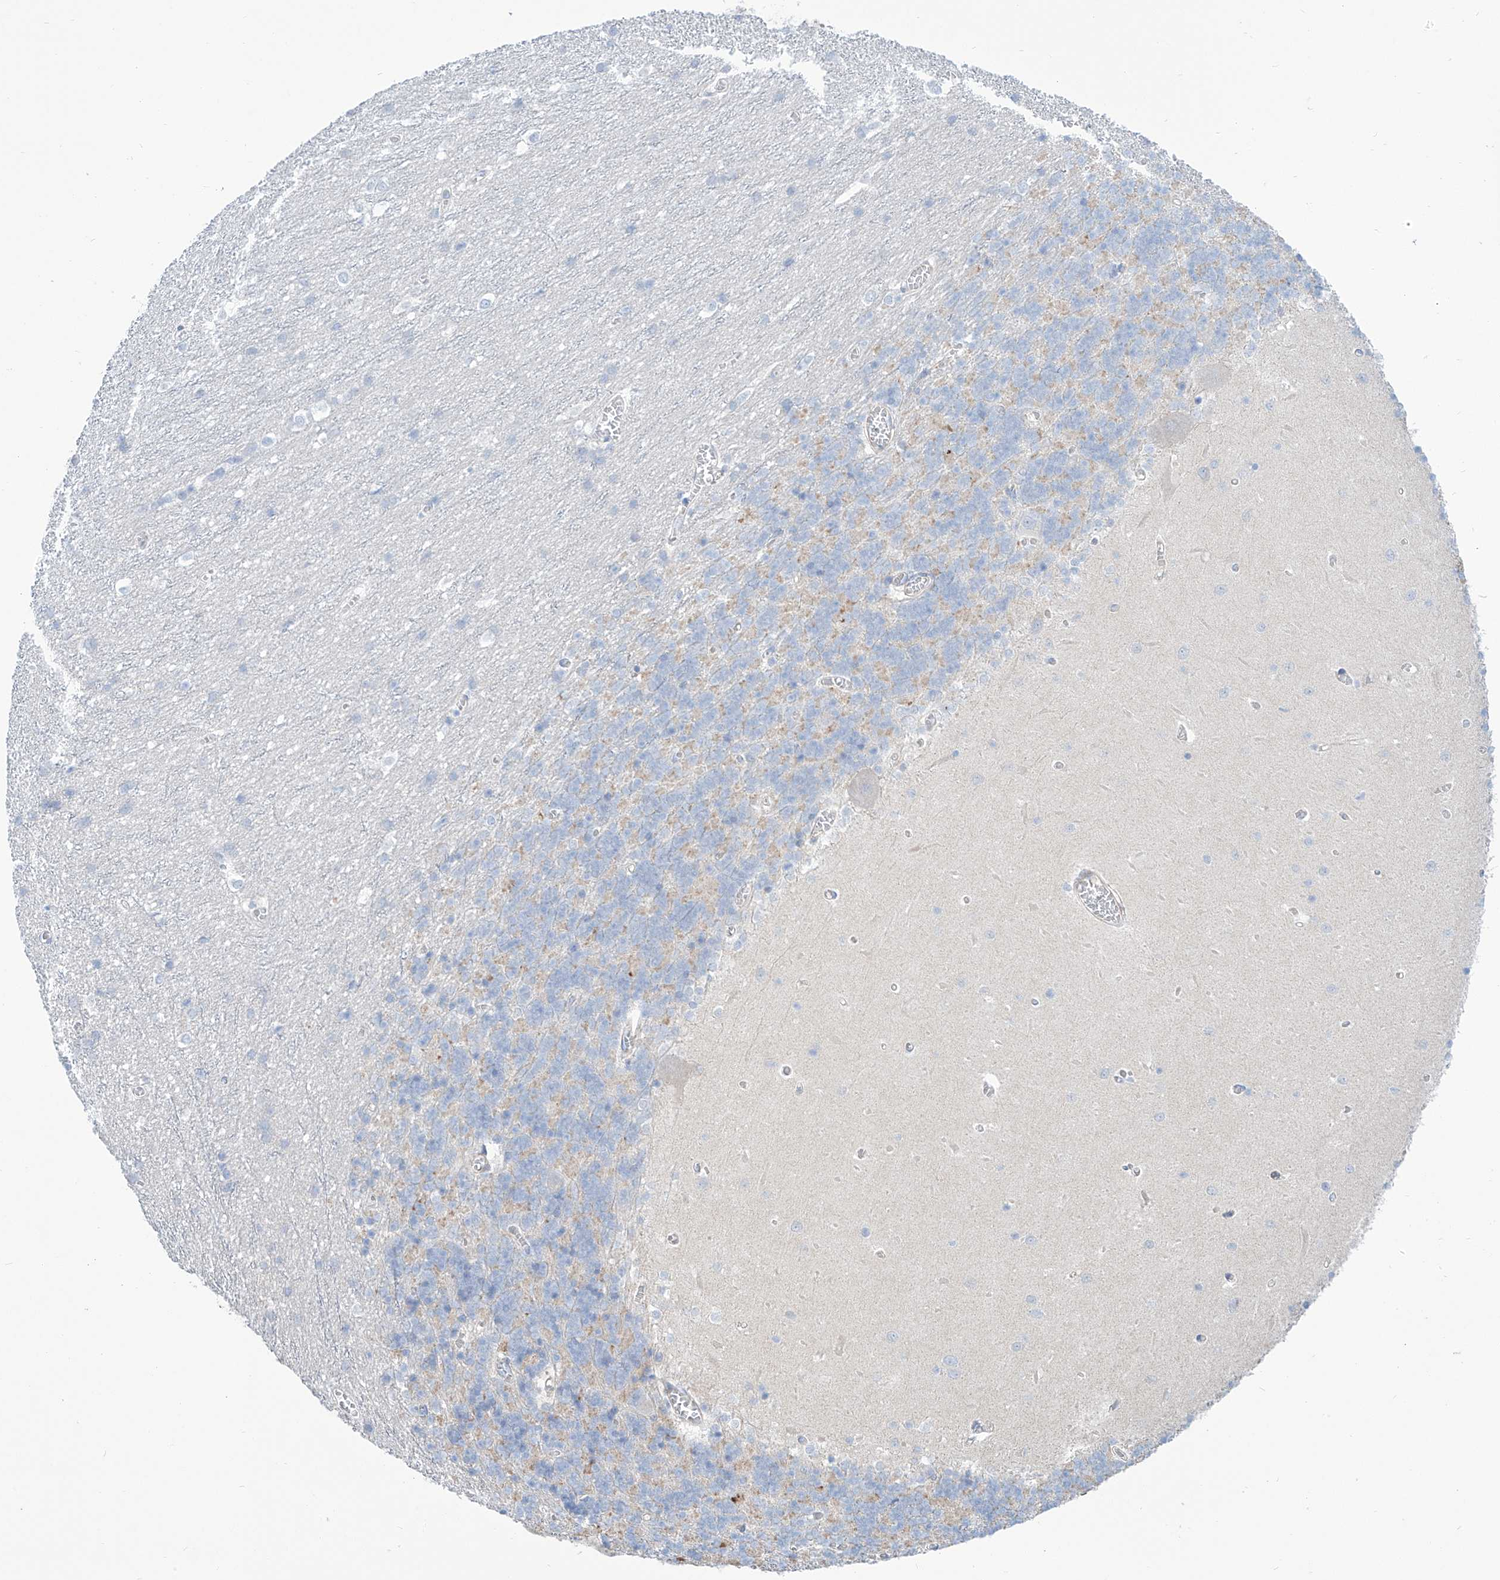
{"staining": {"intensity": "moderate", "quantity": "<25%", "location": "cytoplasmic/membranous"}, "tissue": "cerebellum", "cell_type": "Cells in granular layer", "image_type": "normal", "snomed": [{"axis": "morphology", "description": "Normal tissue, NOS"}, {"axis": "topography", "description": "Cerebellum"}], "caption": "IHC histopathology image of benign human cerebellum stained for a protein (brown), which reveals low levels of moderate cytoplasmic/membranous positivity in approximately <25% of cells in granular layer.", "gene": "TMEM209", "patient": {"sex": "male", "age": 37}}